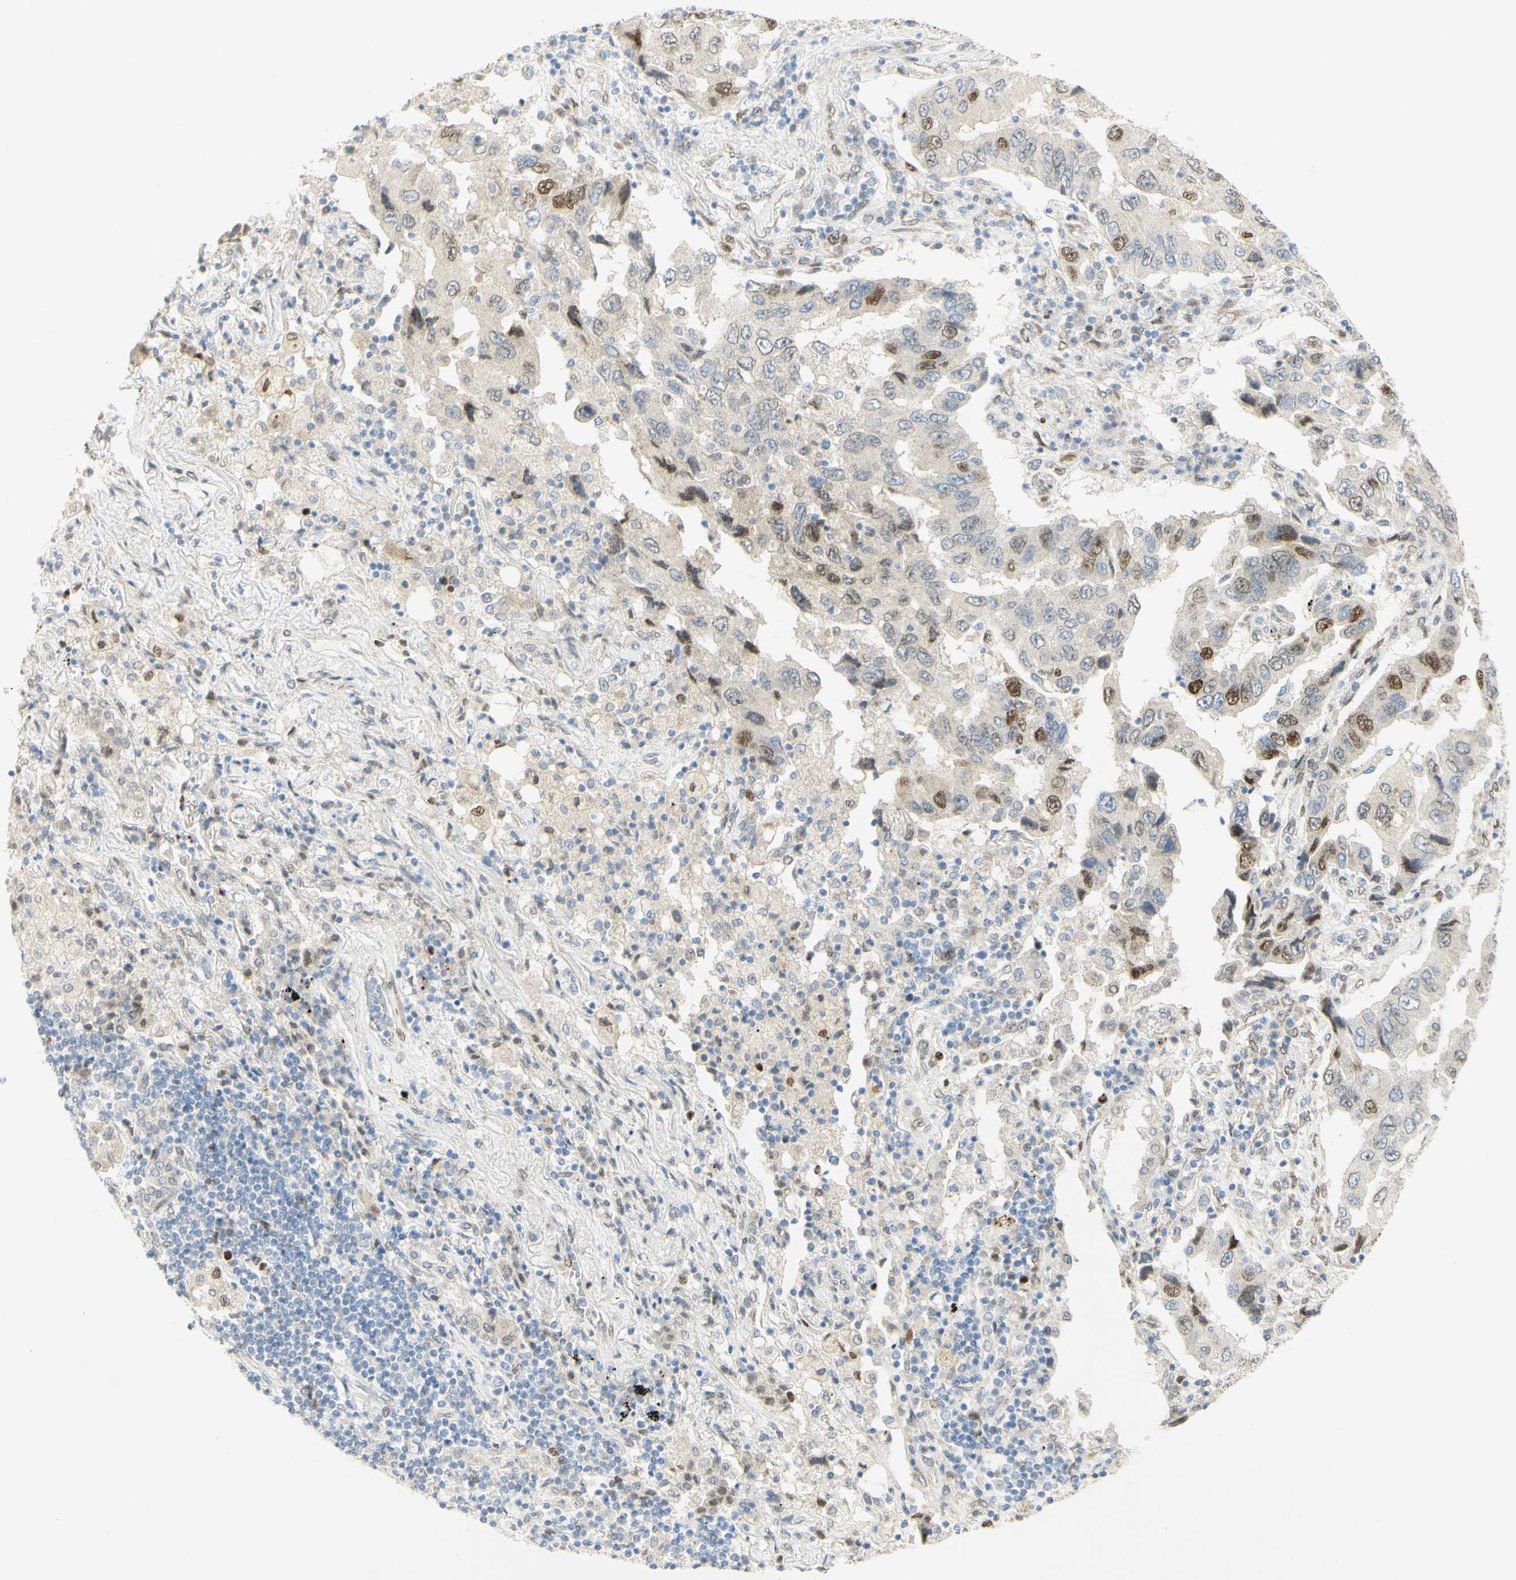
{"staining": {"intensity": "strong", "quantity": "<25%", "location": "nuclear"}, "tissue": "lung cancer", "cell_type": "Tumor cells", "image_type": "cancer", "snomed": [{"axis": "morphology", "description": "Adenocarcinoma, NOS"}, {"axis": "topography", "description": "Lung"}], "caption": "Immunohistochemical staining of adenocarcinoma (lung) exhibits medium levels of strong nuclear expression in approximately <25% of tumor cells.", "gene": "E2F1", "patient": {"sex": "female", "age": 65}}